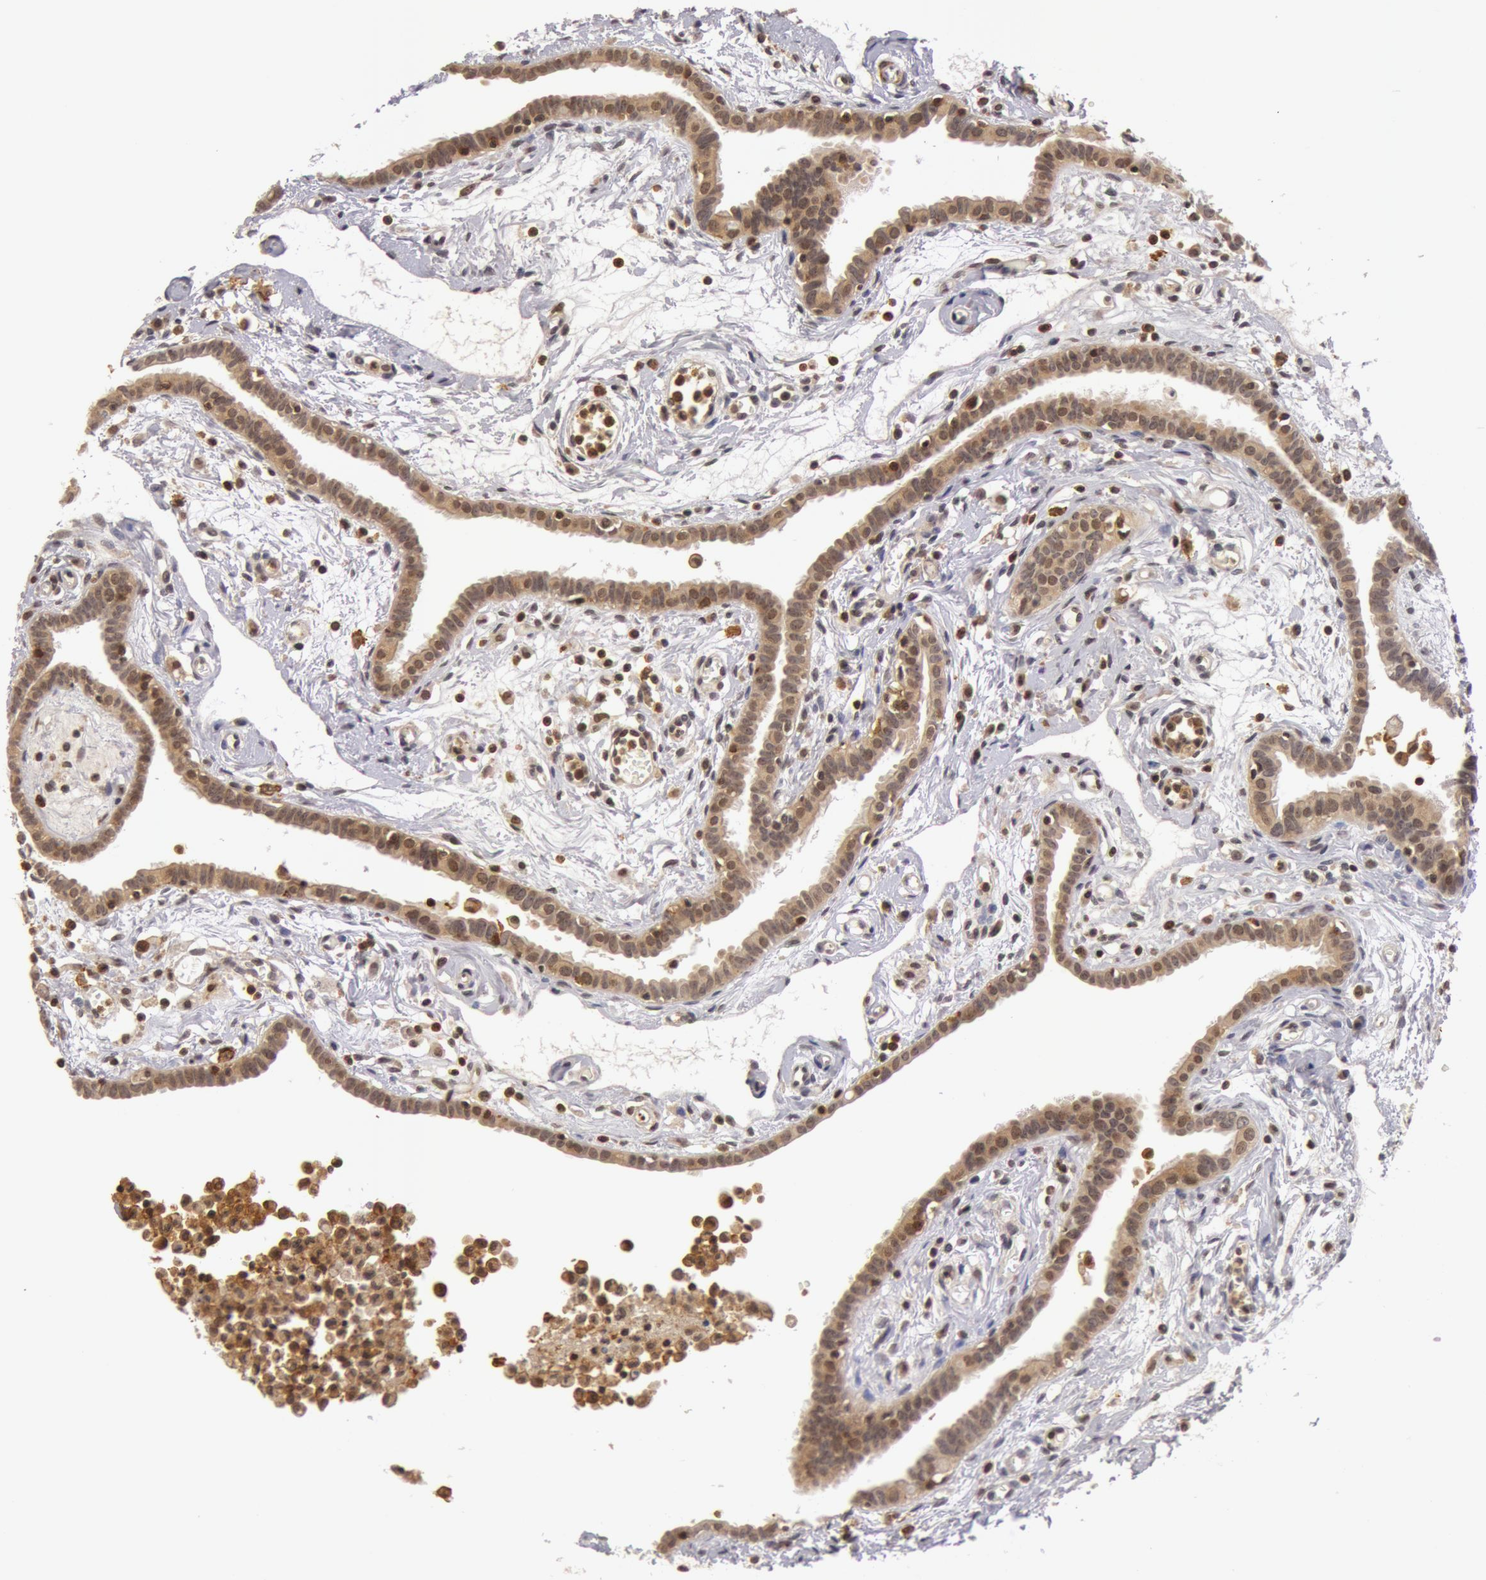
{"staining": {"intensity": "weak", "quantity": "25%-75%", "location": "nuclear"}, "tissue": "fallopian tube", "cell_type": "Glandular cells", "image_type": "normal", "snomed": [{"axis": "morphology", "description": "Normal tissue, NOS"}, {"axis": "topography", "description": "Fallopian tube"}], "caption": "The immunohistochemical stain labels weak nuclear expression in glandular cells of normal fallopian tube.", "gene": "ZNF350", "patient": {"sex": "female", "age": 54}}